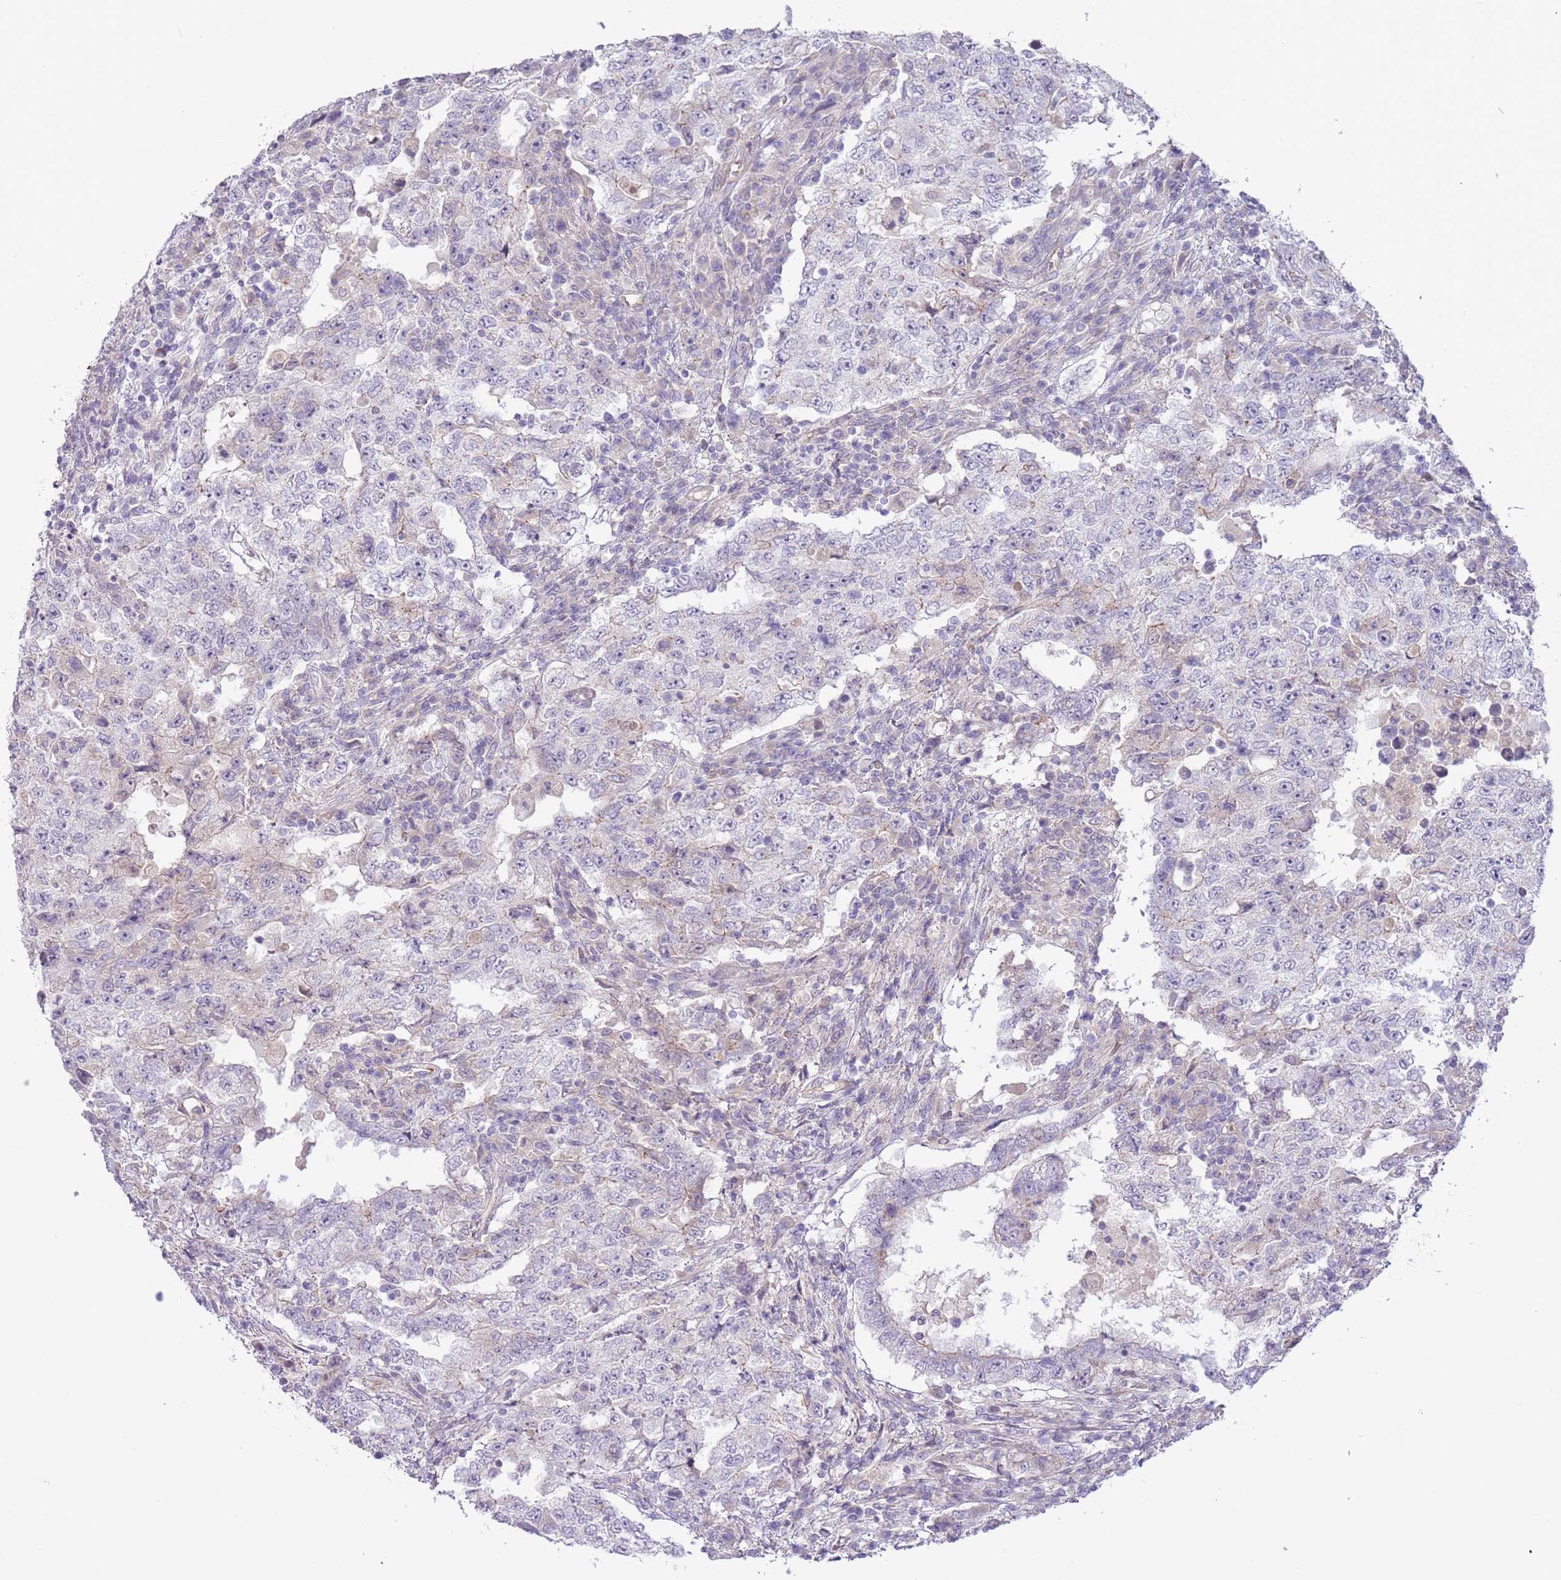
{"staining": {"intensity": "negative", "quantity": "none", "location": "none"}, "tissue": "testis cancer", "cell_type": "Tumor cells", "image_type": "cancer", "snomed": [{"axis": "morphology", "description": "Carcinoma, Embryonal, NOS"}, {"axis": "topography", "description": "Testis"}], "caption": "The IHC micrograph has no significant staining in tumor cells of testis cancer tissue.", "gene": "MRO", "patient": {"sex": "male", "age": 26}}